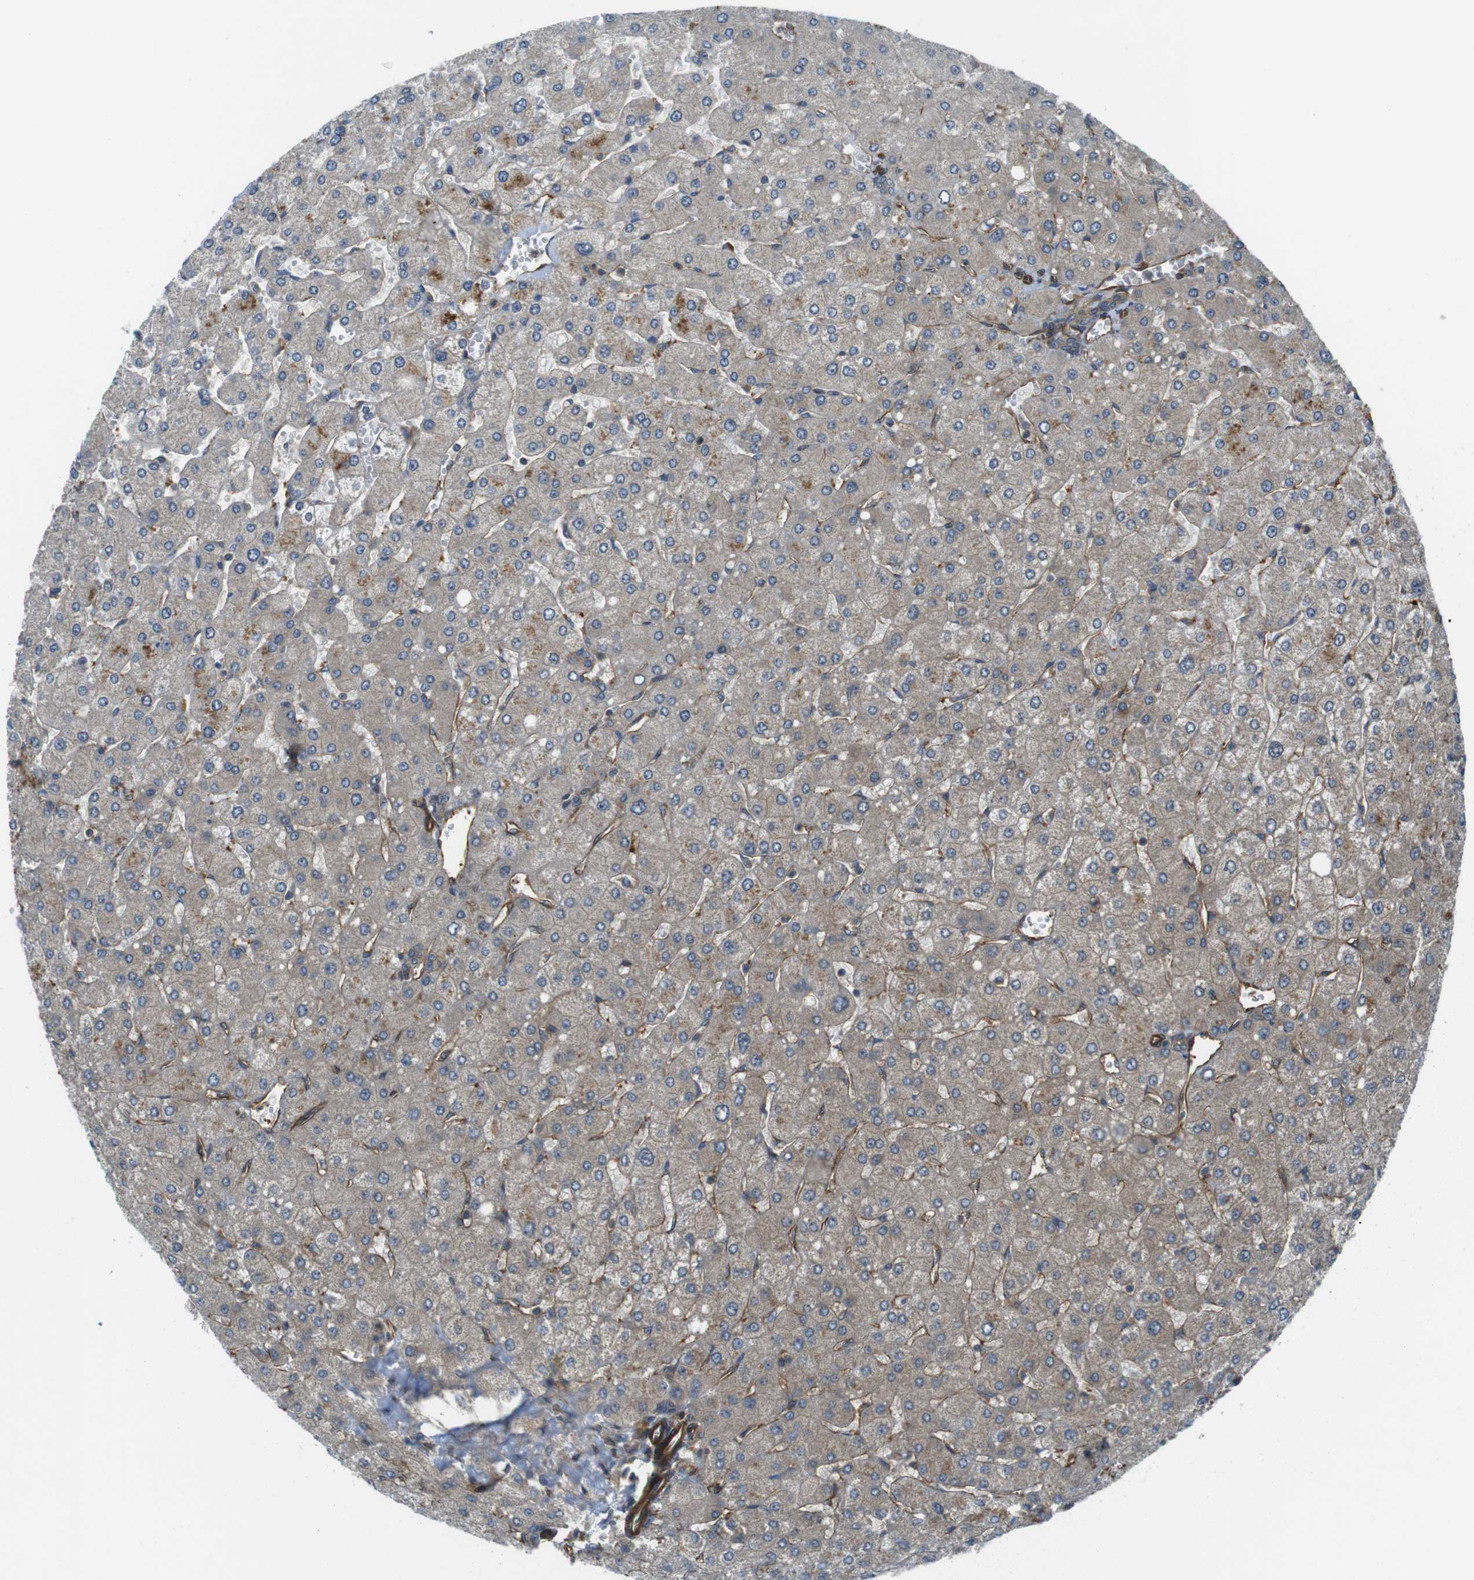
{"staining": {"intensity": "moderate", "quantity": ">75%", "location": "cytoplasmic/membranous"}, "tissue": "liver", "cell_type": "Cholangiocytes", "image_type": "normal", "snomed": [{"axis": "morphology", "description": "Normal tissue, NOS"}, {"axis": "topography", "description": "Liver"}], "caption": "This photomicrograph reveals IHC staining of normal human liver, with medium moderate cytoplasmic/membranous staining in about >75% of cholangiocytes.", "gene": "TSC1", "patient": {"sex": "male", "age": 55}}